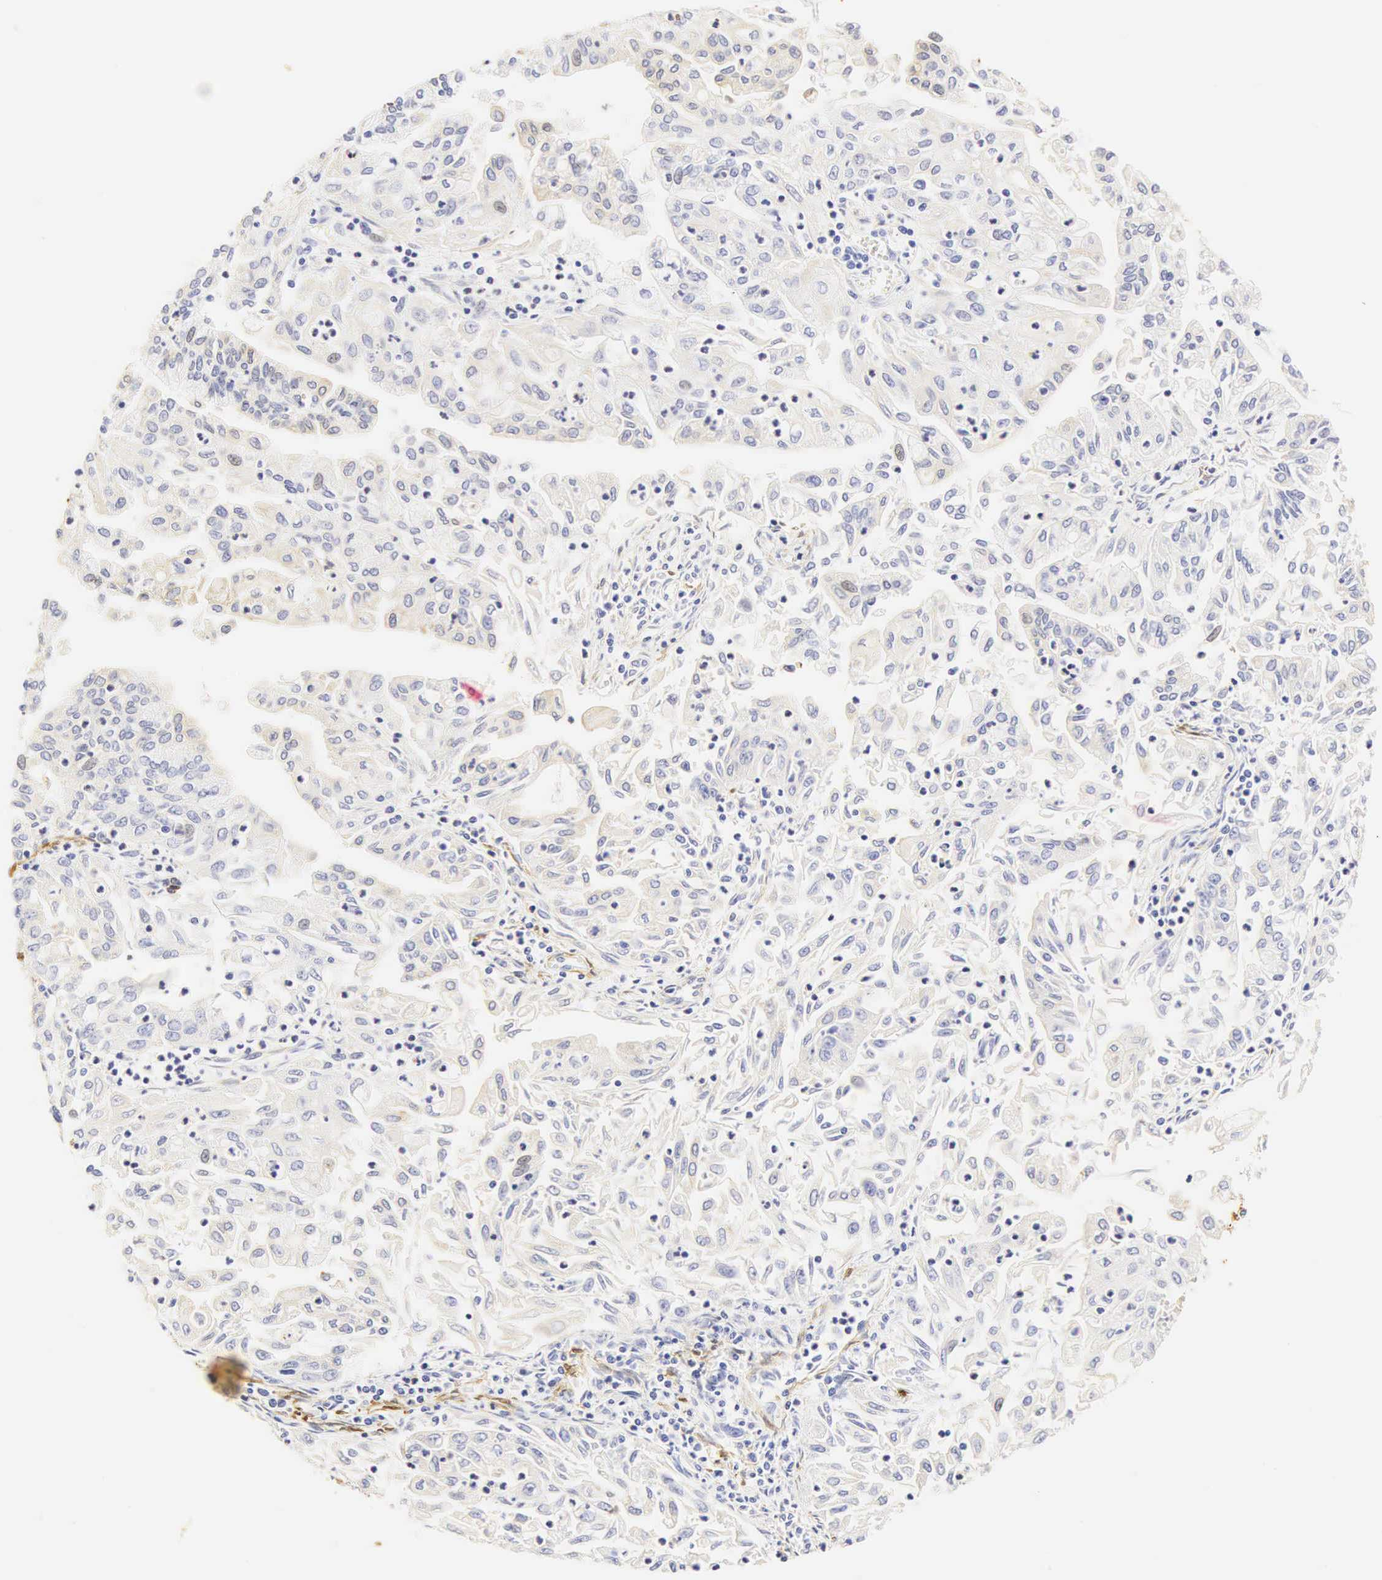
{"staining": {"intensity": "negative", "quantity": "none", "location": "none"}, "tissue": "endometrial cancer", "cell_type": "Tumor cells", "image_type": "cancer", "snomed": [{"axis": "morphology", "description": "Adenocarcinoma, NOS"}, {"axis": "topography", "description": "Endometrium"}], "caption": "Tumor cells show no significant protein staining in adenocarcinoma (endometrial).", "gene": "CNN1", "patient": {"sex": "female", "age": 75}}